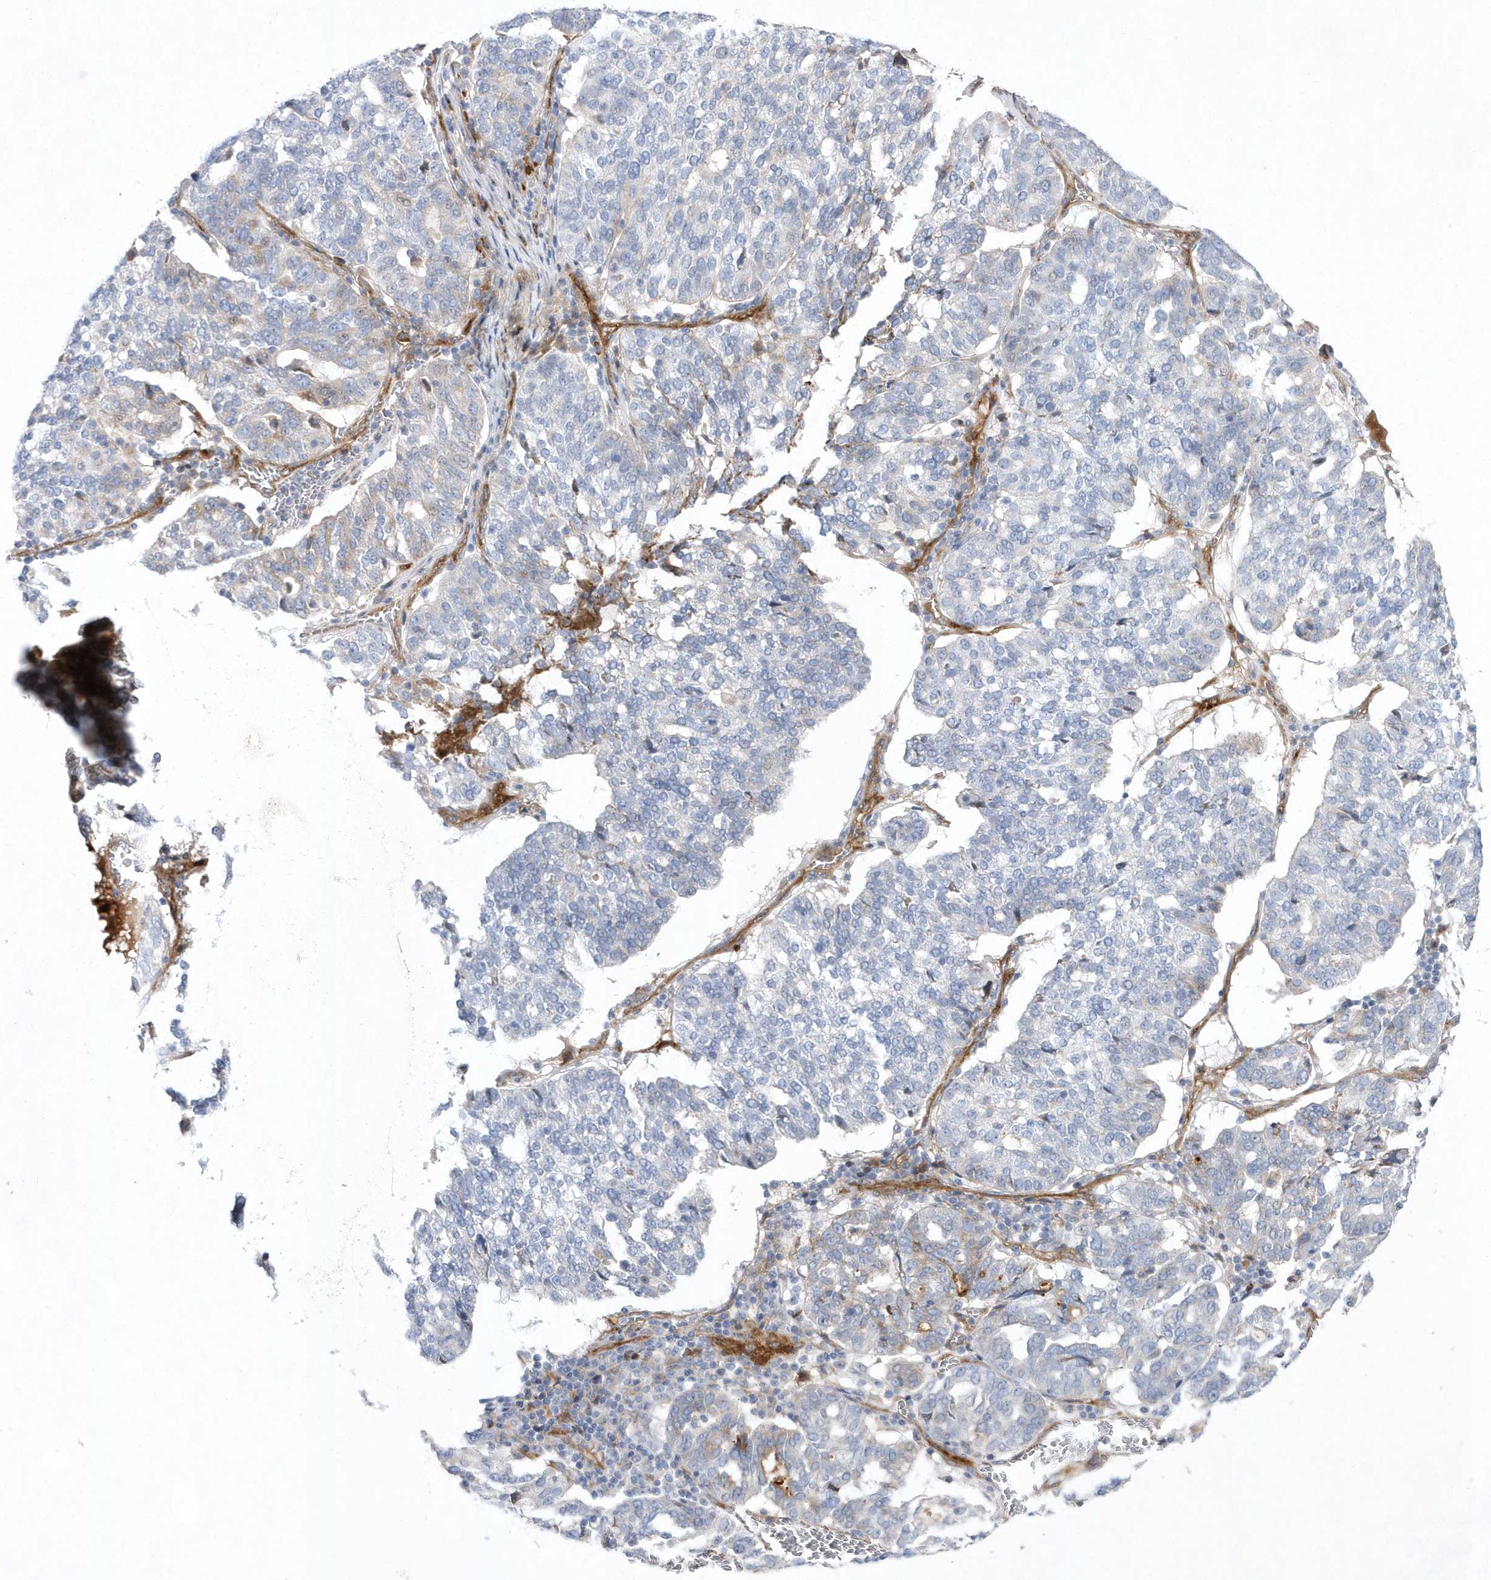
{"staining": {"intensity": "negative", "quantity": "none", "location": "none"}, "tissue": "ovarian cancer", "cell_type": "Tumor cells", "image_type": "cancer", "snomed": [{"axis": "morphology", "description": "Cystadenocarcinoma, serous, NOS"}, {"axis": "topography", "description": "Ovary"}], "caption": "Tumor cells are negative for brown protein staining in ovarian cancer (serous cystadenocarcinoma).", "gene": "TMEM132B", "patient": {"sex": "female", "age": 59}}